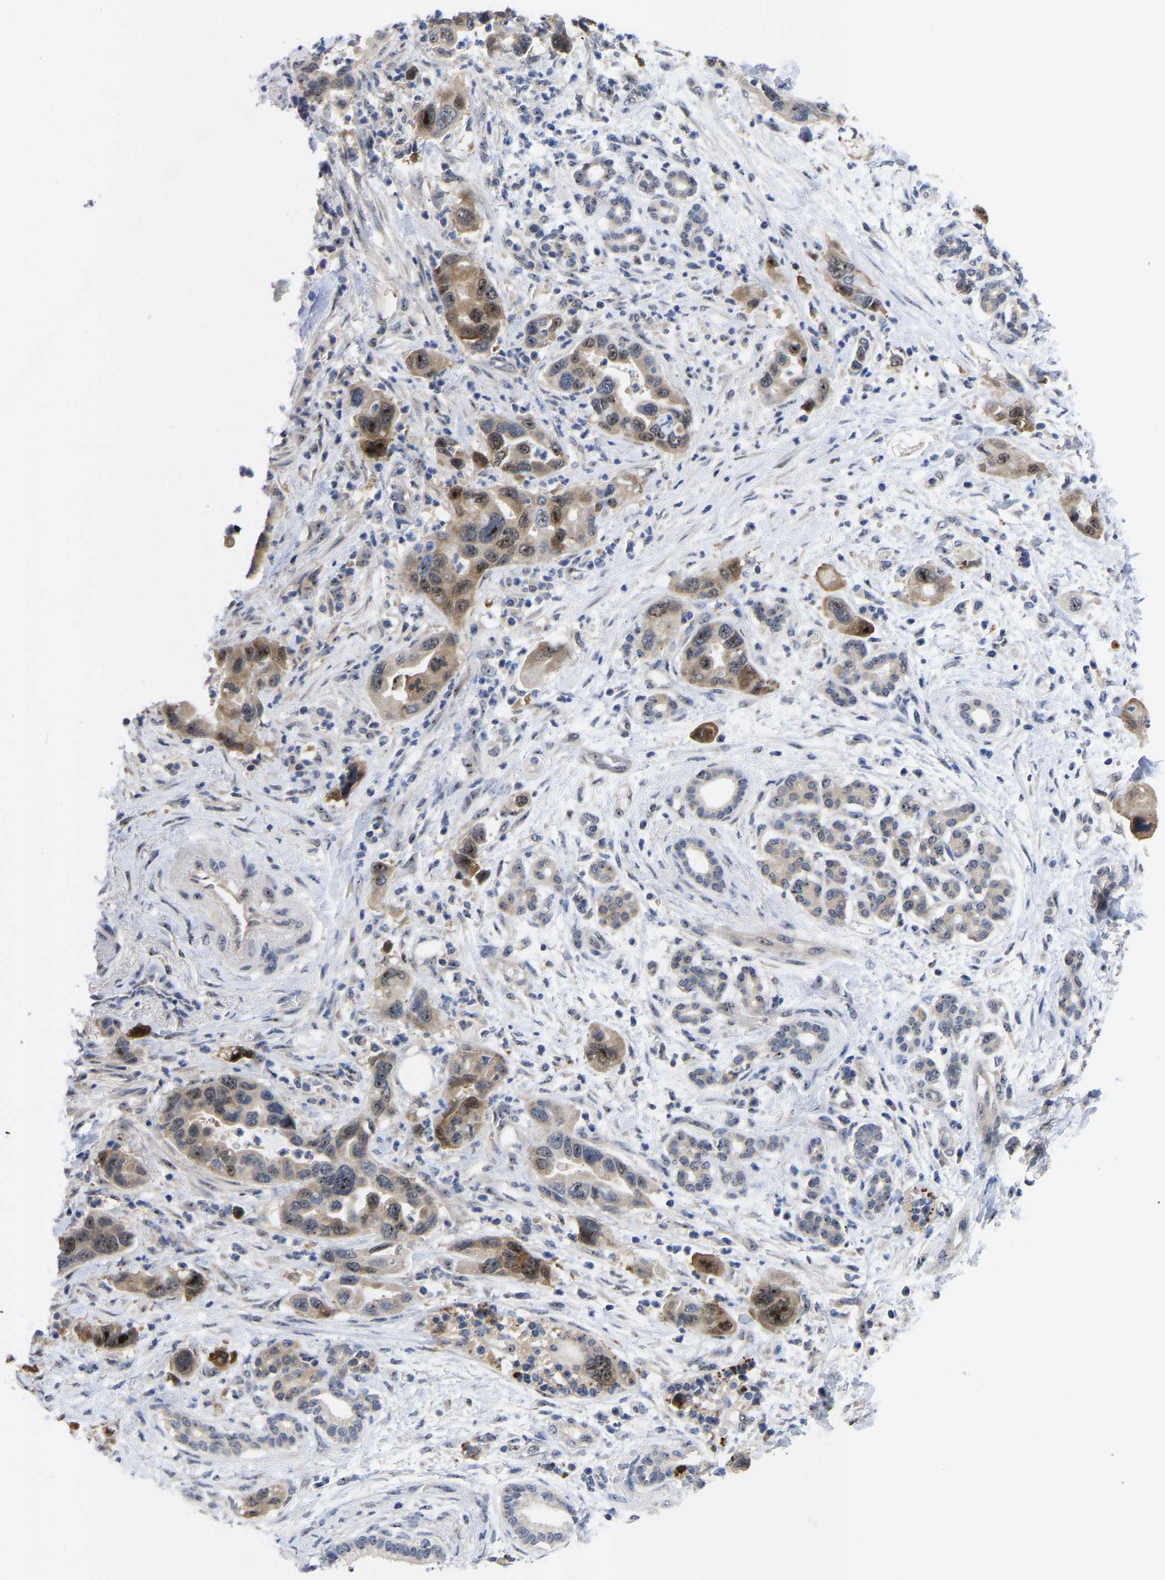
{"staining": {"intensity": "moderate", "quantity": ">75%", "location": "cytoplasmic/membranous,nuclear"}, "tissue": "pancreatic cancer", "cell_type": "Tumor cells", "image_type": "cancer", "snomed": [{"axis": "morphology", "description": "Normal tissue, NOS"}, {"axis": "morphology", "description": "Adenocarcinoma, NOS"}, {"axis": "topography", "description": "Pancreas"}], "caption": "Human pancreatic adenocarcinoma stained for a protein (brown) reveals moderate cytoplasmic/membranous and nuclear positive staining in about >75% of tumor cells.", "gene": "NLE1", "patient": {"sex": "female", "age": 71}}